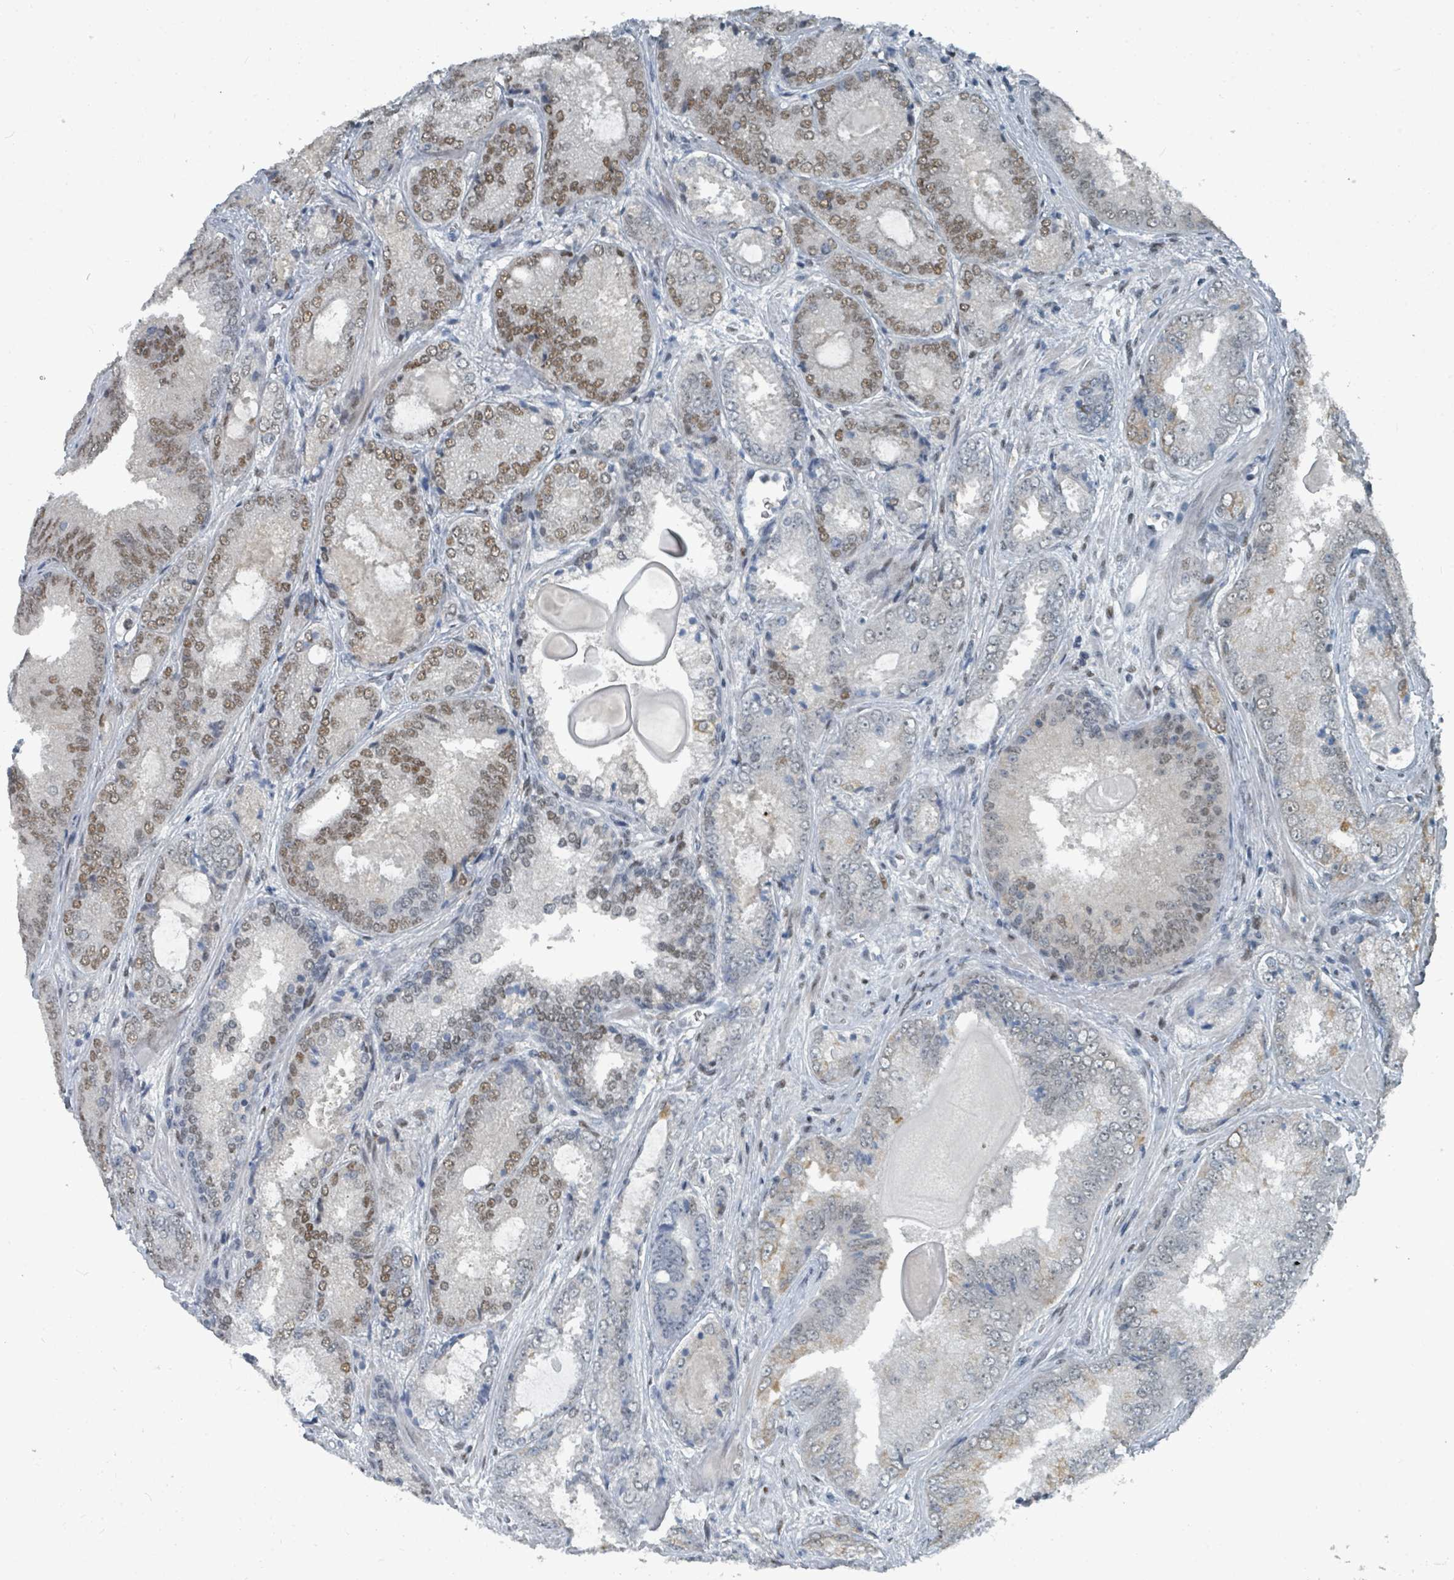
{"staining": {"intensity": "moderate", "quantity": ">75%", "location": "nuclear"}, "tissue": "prostate cancer", "cell_type": "Tumor cells", "image_type": "cancer", "snomed": [{"axis": "morphology", "description": "Adenocarcinoma, High grade"}, {"axis": "topography", "description": "Prostate"}], "caption": "Prostate adenocarcinoma (high-grade) was stained to show a protein in brown. There is medium levels of moderate nuclear staining in about >75% of tumor cells.", "gene": "UCK1", "patient": {"sex": "male", "age": 63}}